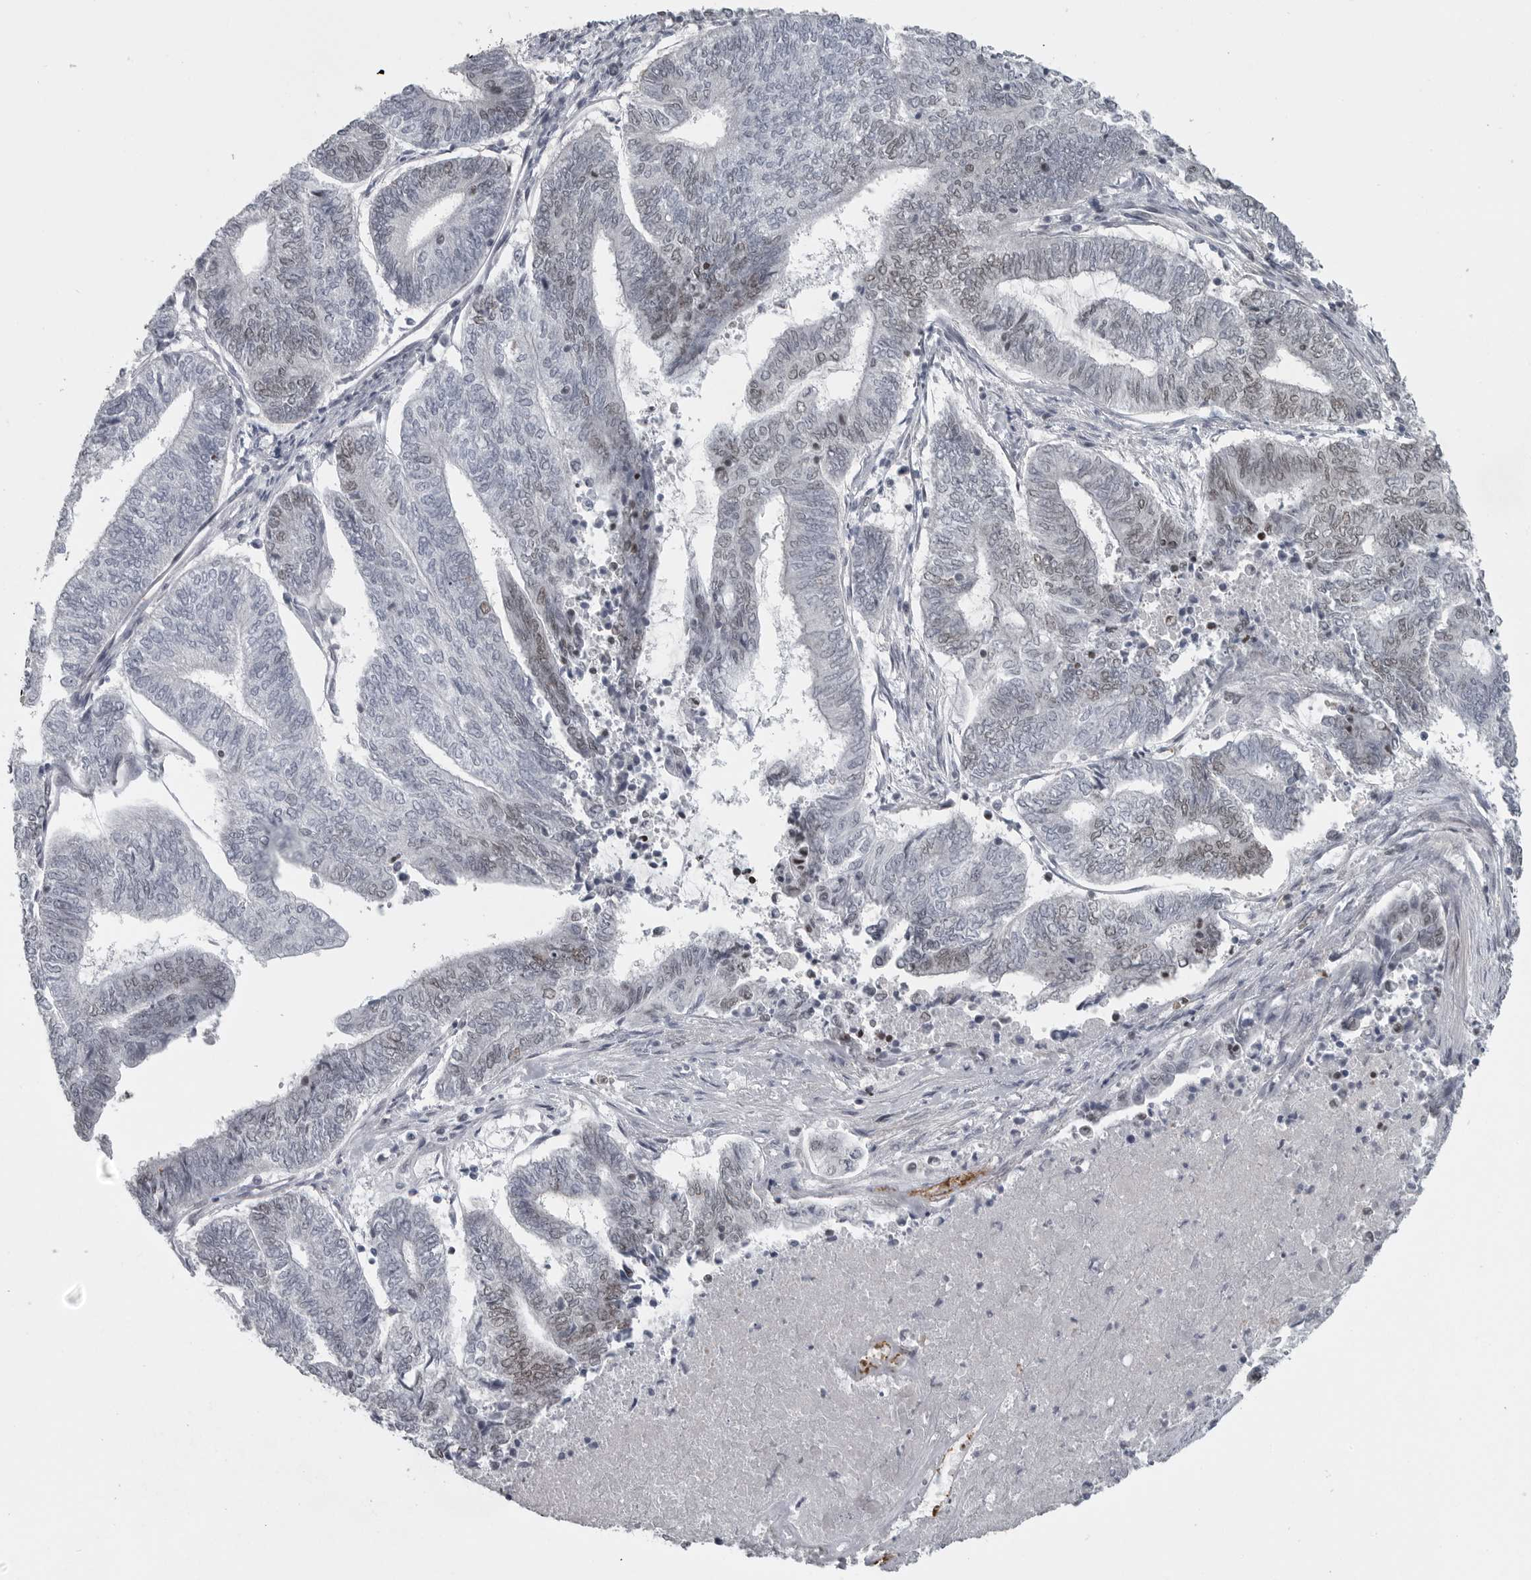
{"staining": {"intensity": "weak", "quantity": "<25%", "location": "nuclear"}, "tissue": "endometrial cancer", "cell_type": "Tumor cells", "image_type": "cancer", "snomed": [{"axis": "morphology", "description": "Adenocarcinoma, NOS"}, {"axis": "topography", "description": "Uterus"}, {"axis": "topography", "description": "Endometrium"}], "caption": "Adenocarcinoma (endometrial) was stained to show a protein in brown. There is no significant expression in tumor cells.", "gene": "HMGN3", "patient": {"sex": "female", "age": 70}}